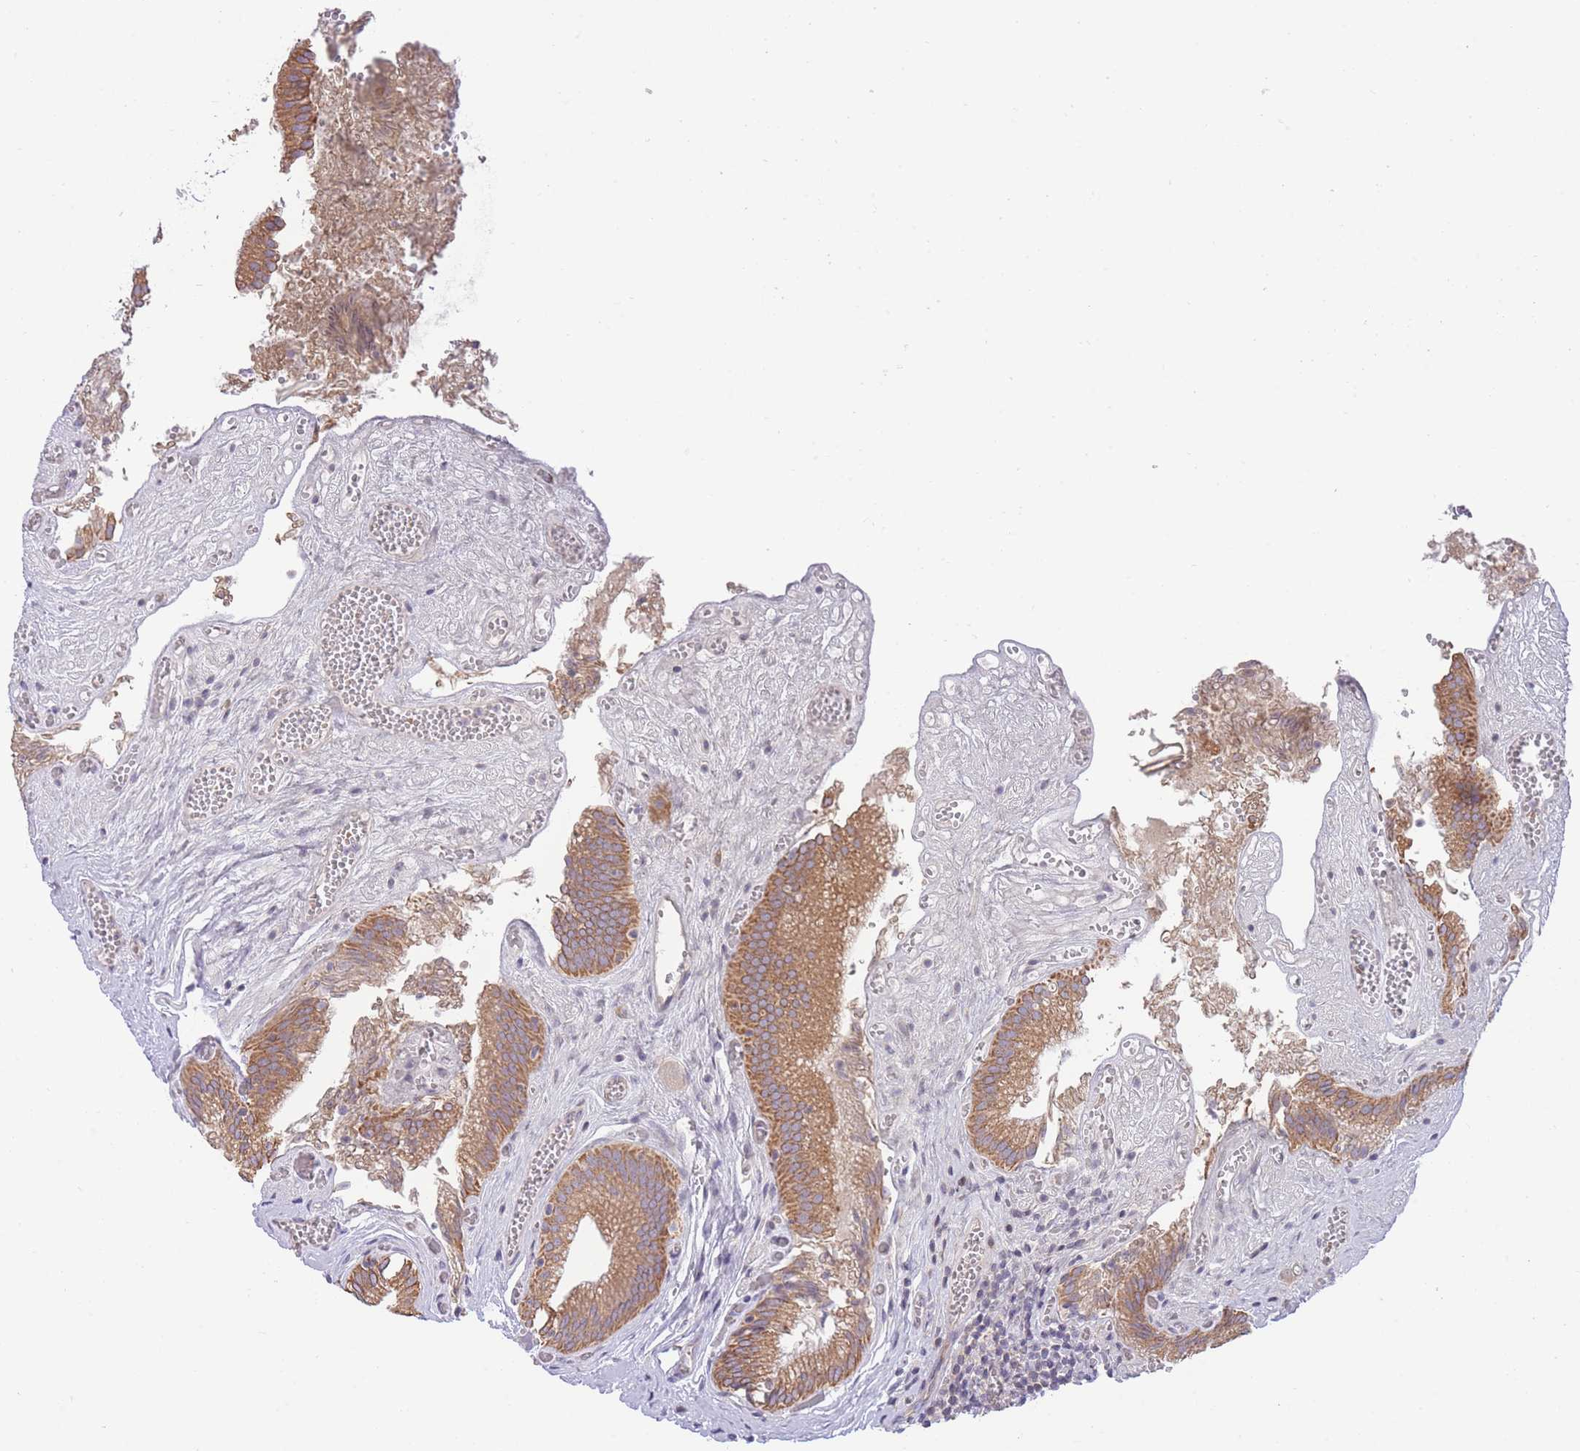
{"staining": {"intensity": "moderate", "quantity": ">75%", "location": "cytoplasmic/membranous"}, "tissue": "gallbladder", "cell_type": "Glandular cells", "image_type": "normal", "snomed": [{"axis": "morphology", "description": "Normal tissue, NOS"}, {"axis": "topography", "description": "Gallbladder"}, {"axis": "topography", "description": "Peripheral nerve tissue"}], "caption": "Glandular cells show moderate cytoplasmic/membranous expression in approximately >75% of cells in normal gallbladder.", "gene": "BOLA2B", "patient": {"sex": "male", "age": 17}}